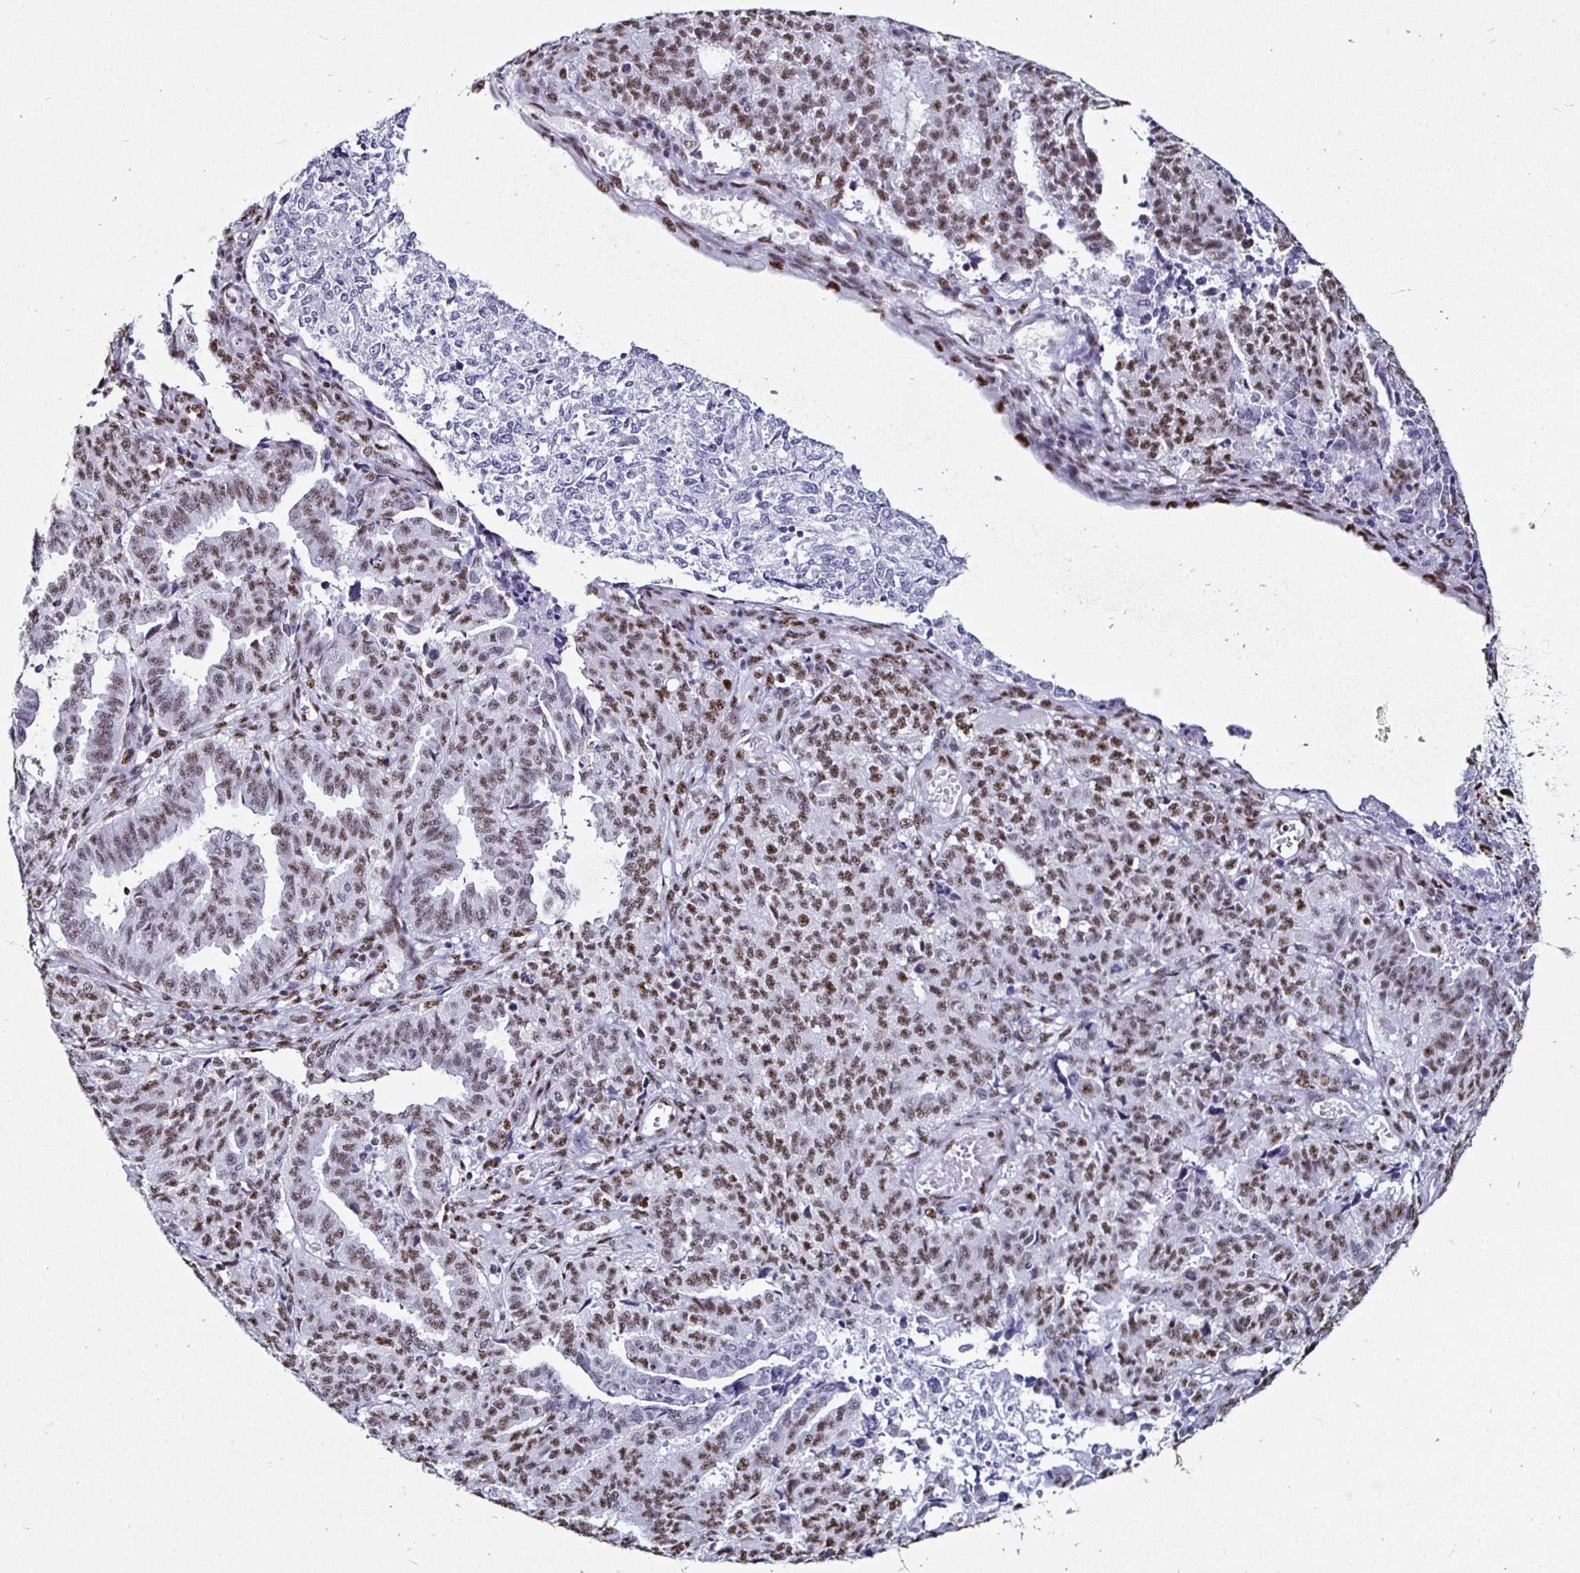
{"staining": {"intensity": "moderate", "quantity": "25%-75%", "location": "nuclear"}, "tissue": "endometrial cancer", "cell_type": "Tumor cells", "image_type": "cancer", "snomed": [{"axis": "morphology", "description": "Adenocarcinoma, NOS"}, {"axis": "topography", "description": "Endometrium"}], "caption": "Endometrial cancer (adenocarcinoma) stained for a protein displays moderate nuclear positivity in tumor cells.", "gene": "DDX39B", "patient": {"sex": "female", "age": 50}}